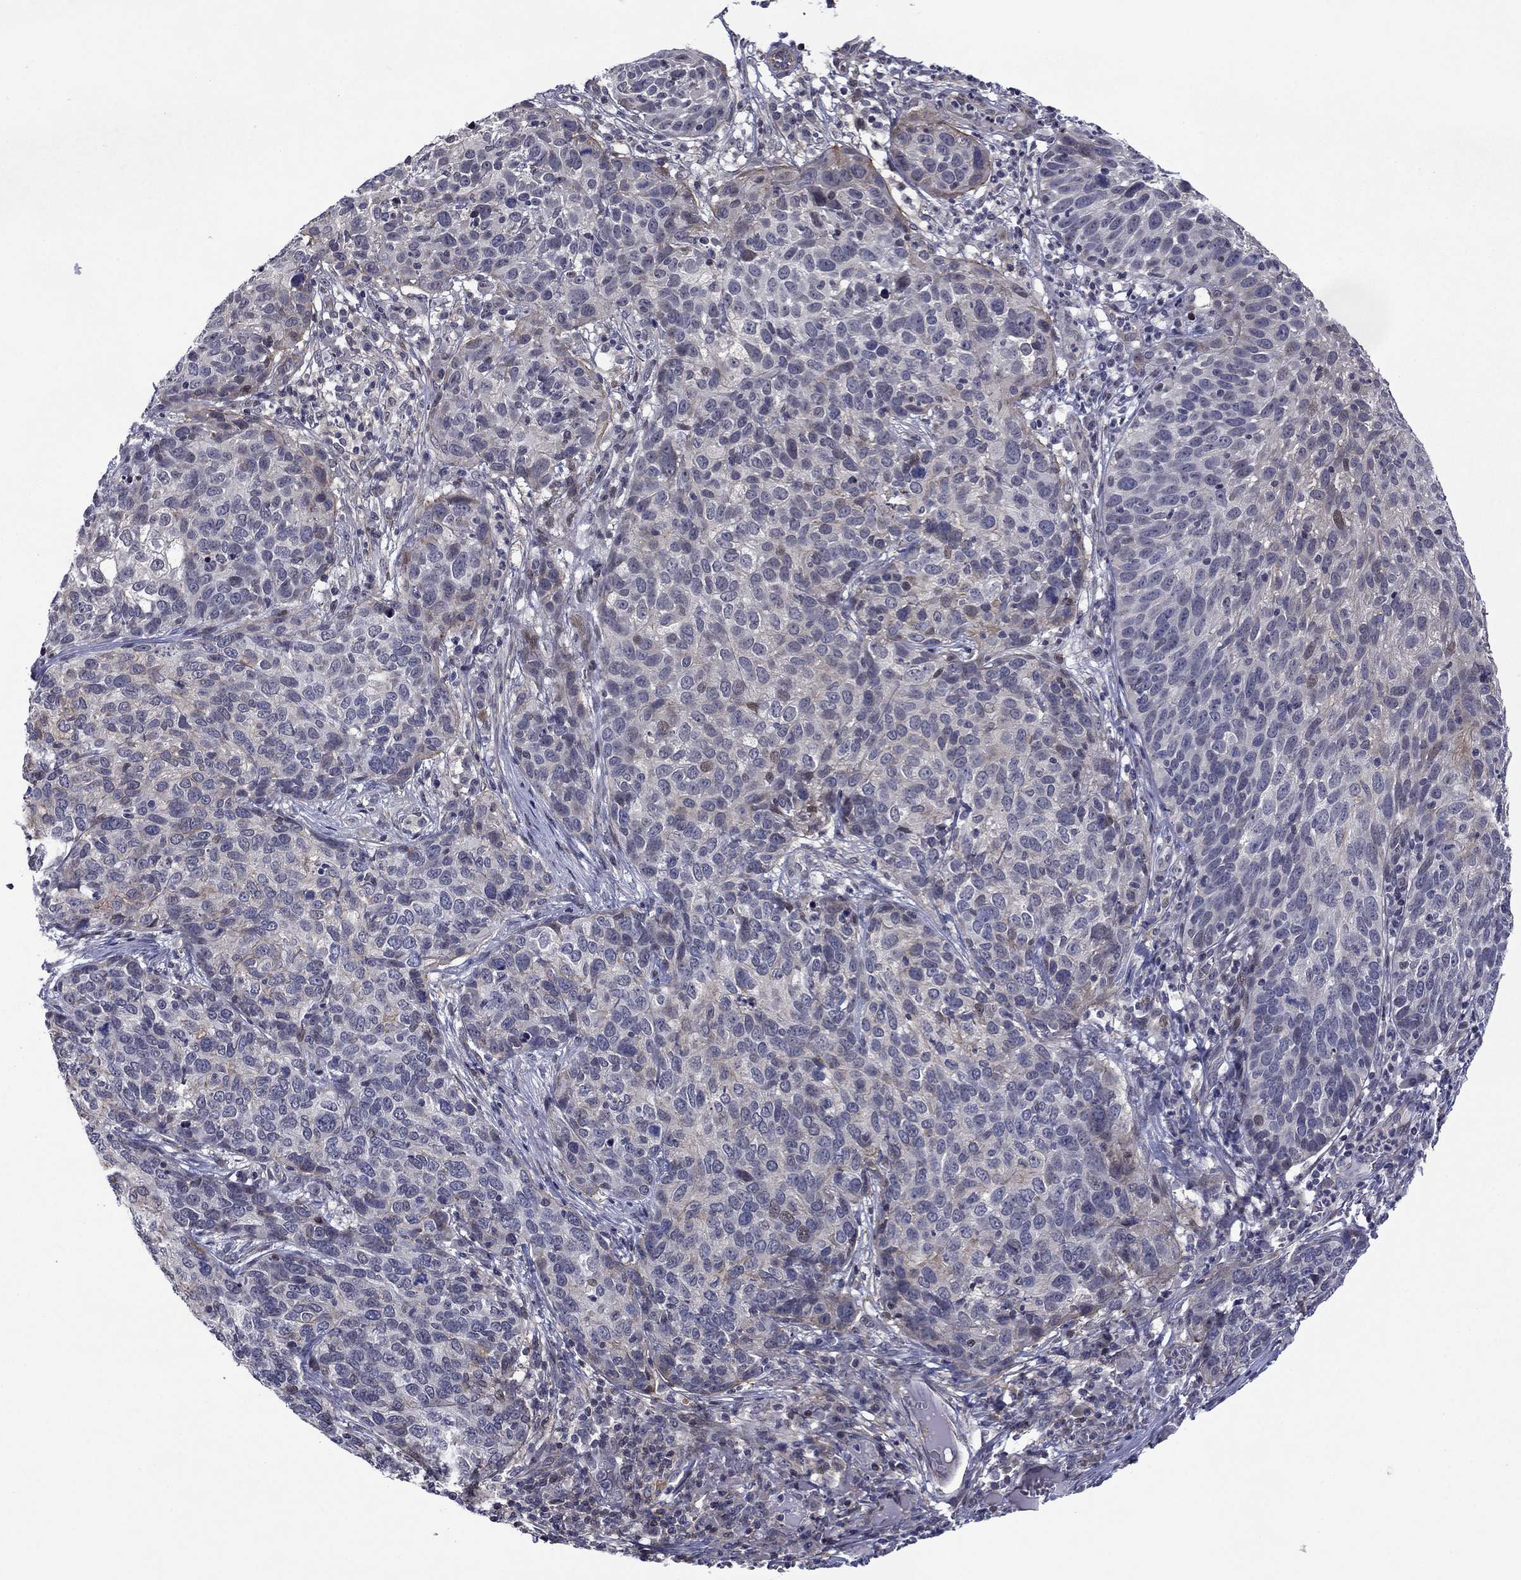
{"staining": {"intensity": "negative", "quantity": "none", "location": "none"}, "tissue": "skin cancer", "cell_type": "Tumor cells", "image_type": "cancer", "snomed": [{"axis": "morphology", "description": "Squamous cell carcinoma, NOS"}, {"axis": "topography", "description": "Skin"}], "caption": "Immunohistochemistry image of neoplastic tissue: human skin cancer stained with DAB (3,3'-diaminobenzidine) shows no significant protein expression in tumor cells. The staining is performed using DAB (3,3'-diaminobenzidine) brown chromogen with nuclei counter-stained in using hematoxylin.", "gene": "B3GAT1", "patient": {"sex": "male", "age": 92}}